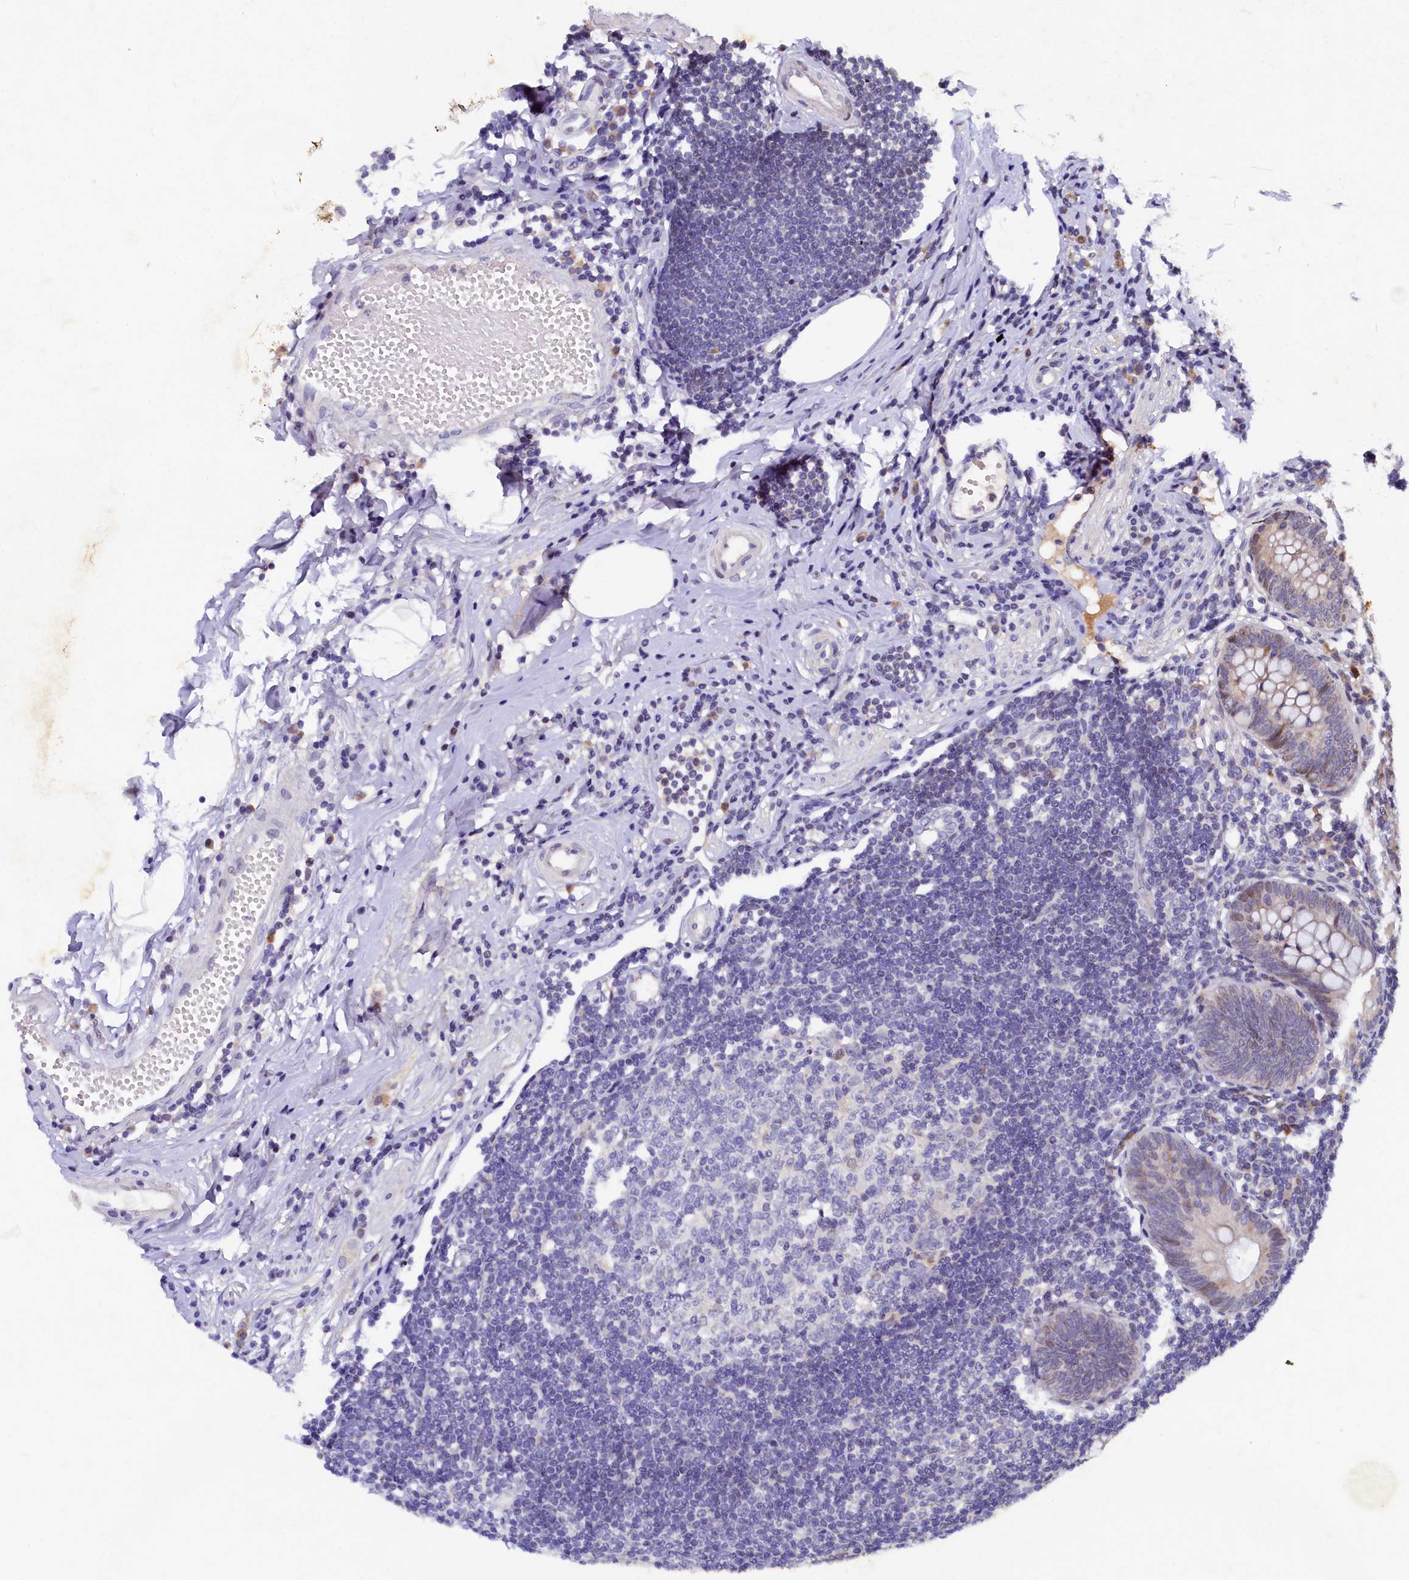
{"staining": {"intensity": "weak", "quantity": "<25%", "location": "nuclear"}, "tissue": "appendix", "cell_type": "Glandular cells", "image_type": "normal", "snomed": [{"axis": "morphology", "description": "Normal tissue, NOS"}, {"axis": "topography", "description": "Appendix"}], "caption": "Immunohistochemical staining of unremarkable human appendix shows no significant staining in glandular cells.", "gene": "LATS2", "patient": {"sex": "female", "age": 54}}